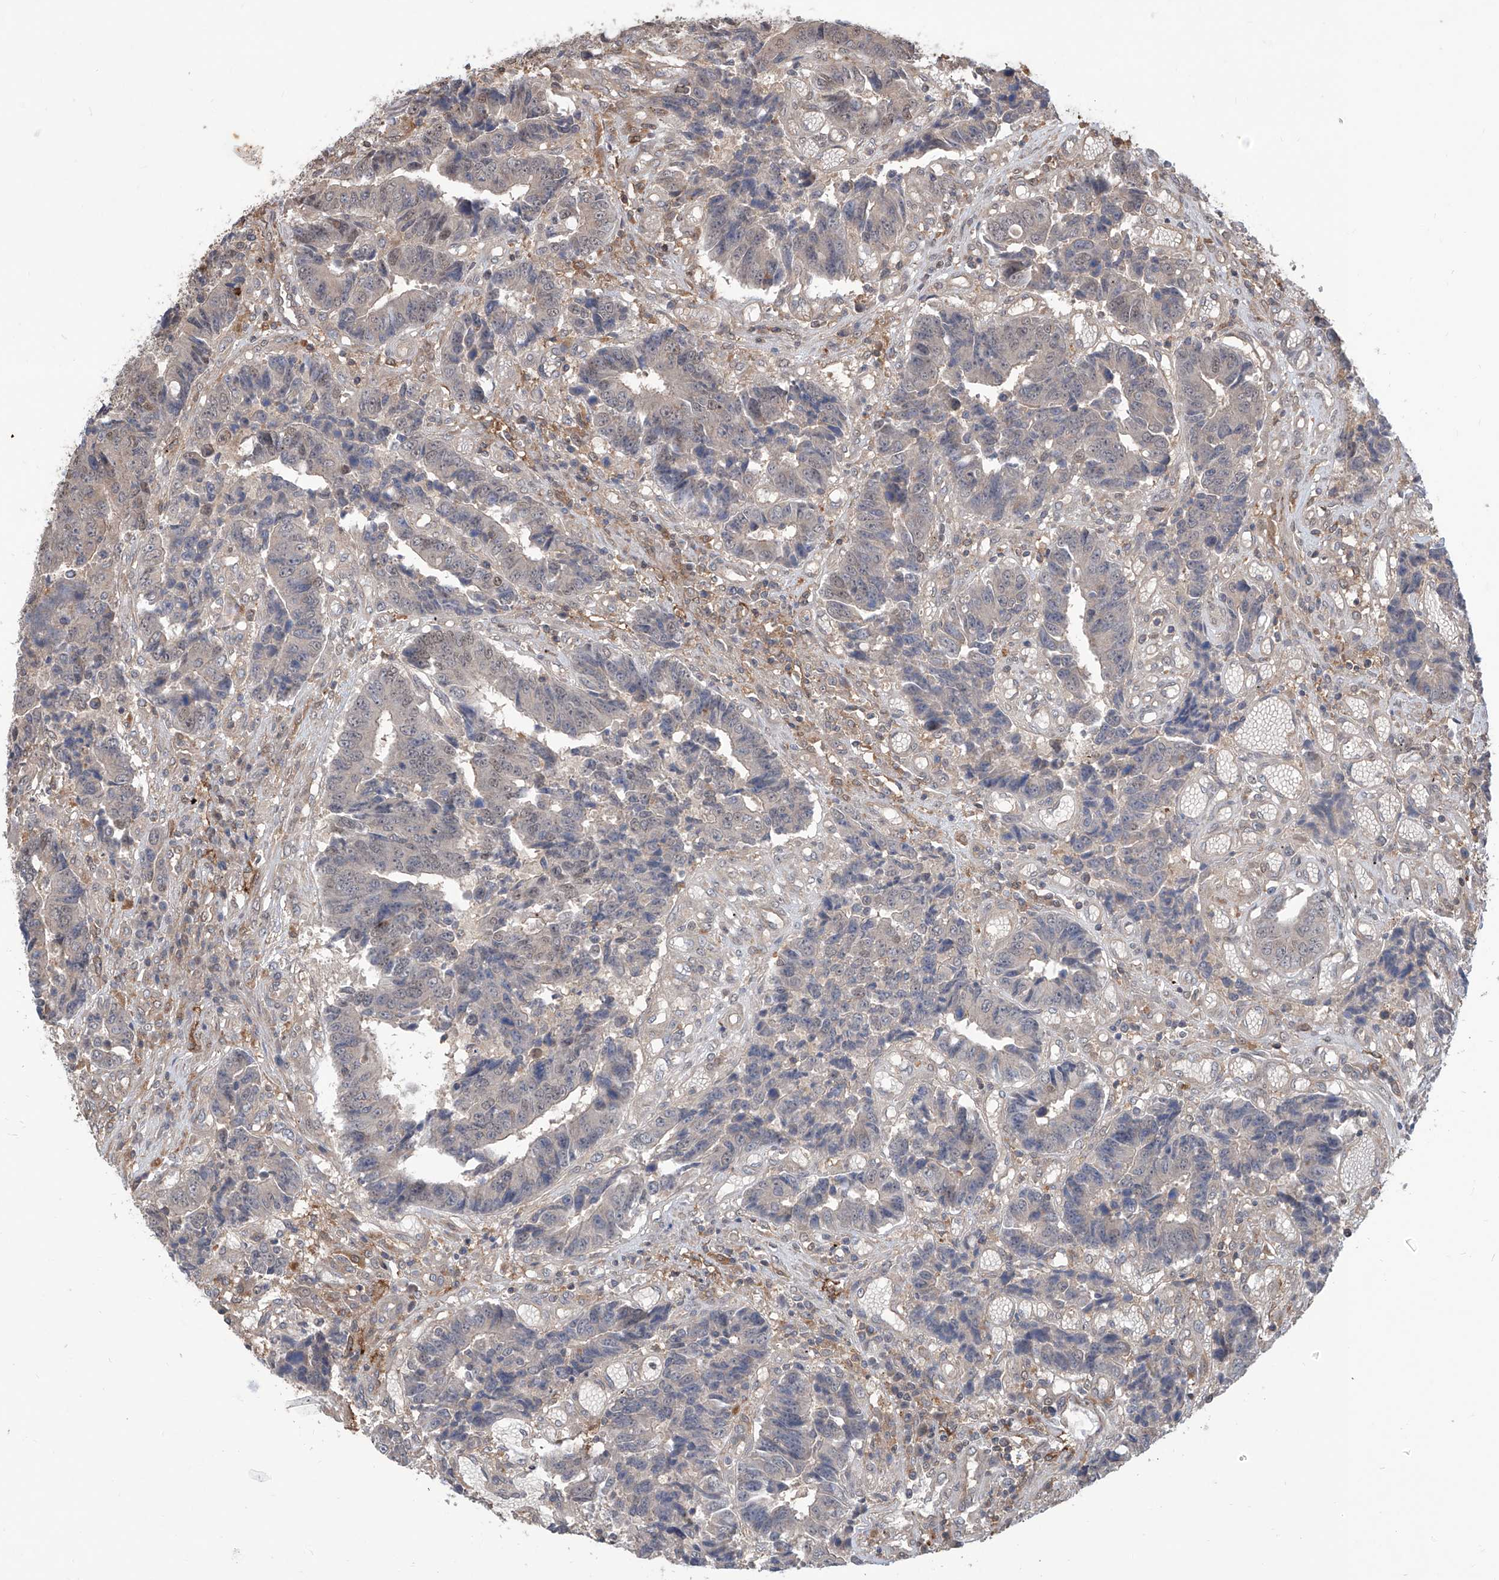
{"staining": {"intensity": "weak", "quantity": "<25%", "location": "nuclear"}, "tissue": "colorectal cancer", "cell_type": "Tumor cells", "image_type": "cancer", "snomed": [{"axis": "morphology", "description": "Adenocarcinoma, NOS"}, {"axis": "topography", "description": "Rectum"}], "caption": "There is no significant staining in tumor cells of colorectal cancer.", "gene": "HOXC8", "patient": {"sex": "male", "age": 84}}